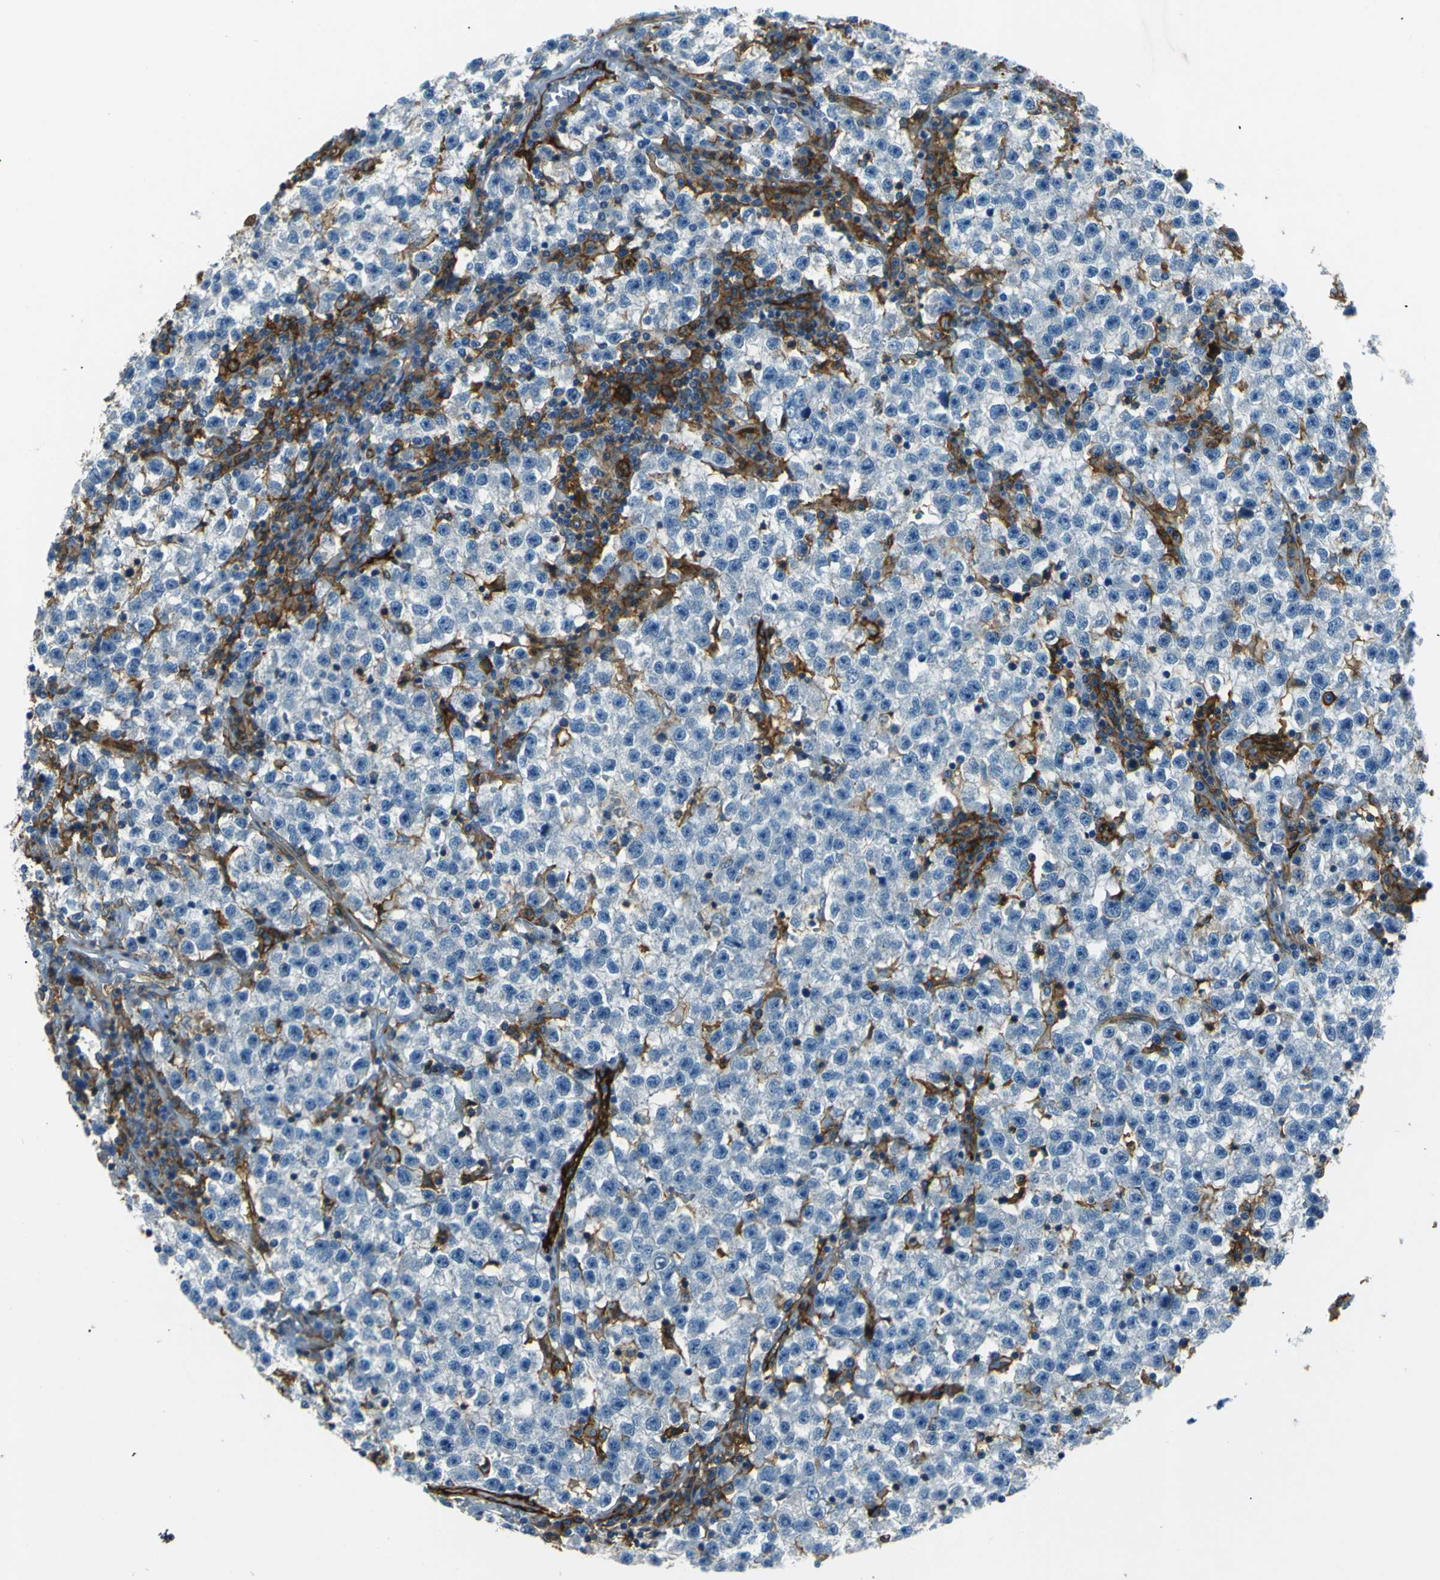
{"staining": {"intensity": "negative", "quantity": "none", "location": "none"}, "tissue": "testis cancer", "cell_type": "Tumor cells", "image_type": "cancer", "snomed": [{"axis": "morphology", "description": "Seminoma, NOS"}, {"axis": "topography", "description": "Testis"}], "caption": "A photomicrograph of human testis cancer is negative for staining in tumor cells.", "gene": "ENTPD1", "patient": {"sex": "male", "age": 22}}